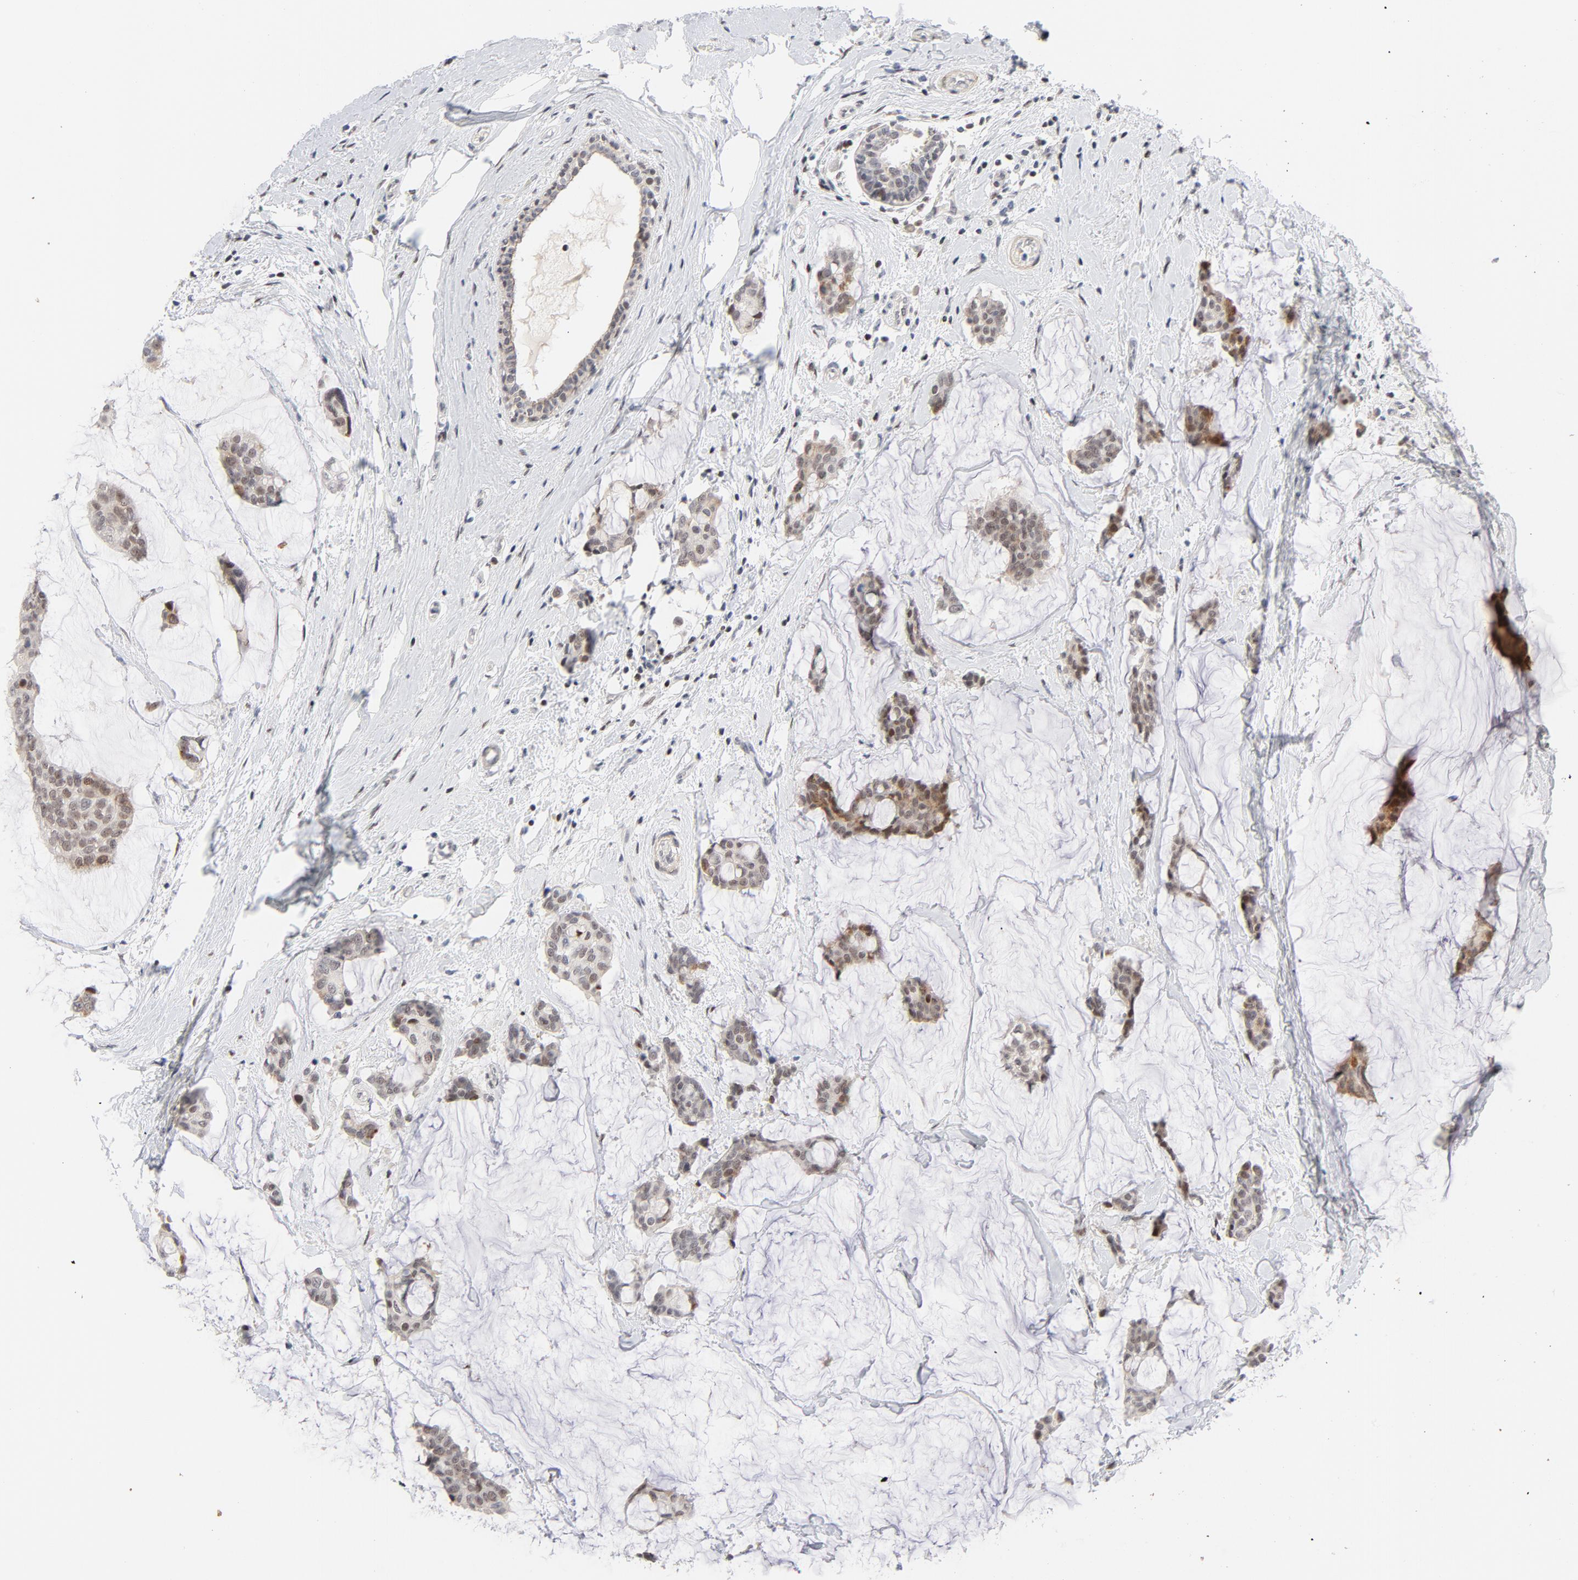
{"staining": {"intensity": "moderate", "quantity": "25%-75%", "location": "cytoplasmic/membranous,nuclear"}, "tissue": "breast cancer", "cell_type": "Tumor cells", "image_type": "cancer", "snomed": [{"axis": "morphology", "description": "Duct carcinoma"}, {"axis": "topography", "description": "Breast"}], "caption": "The image exhibits a brown stain indicating the presence of a protein in the cytoplasmic/membranous and nuclear of tumor cells in intraductal carcinoma (breast).", "gene": "NFIC", "patient": {"sex": "female", "age": 93}}